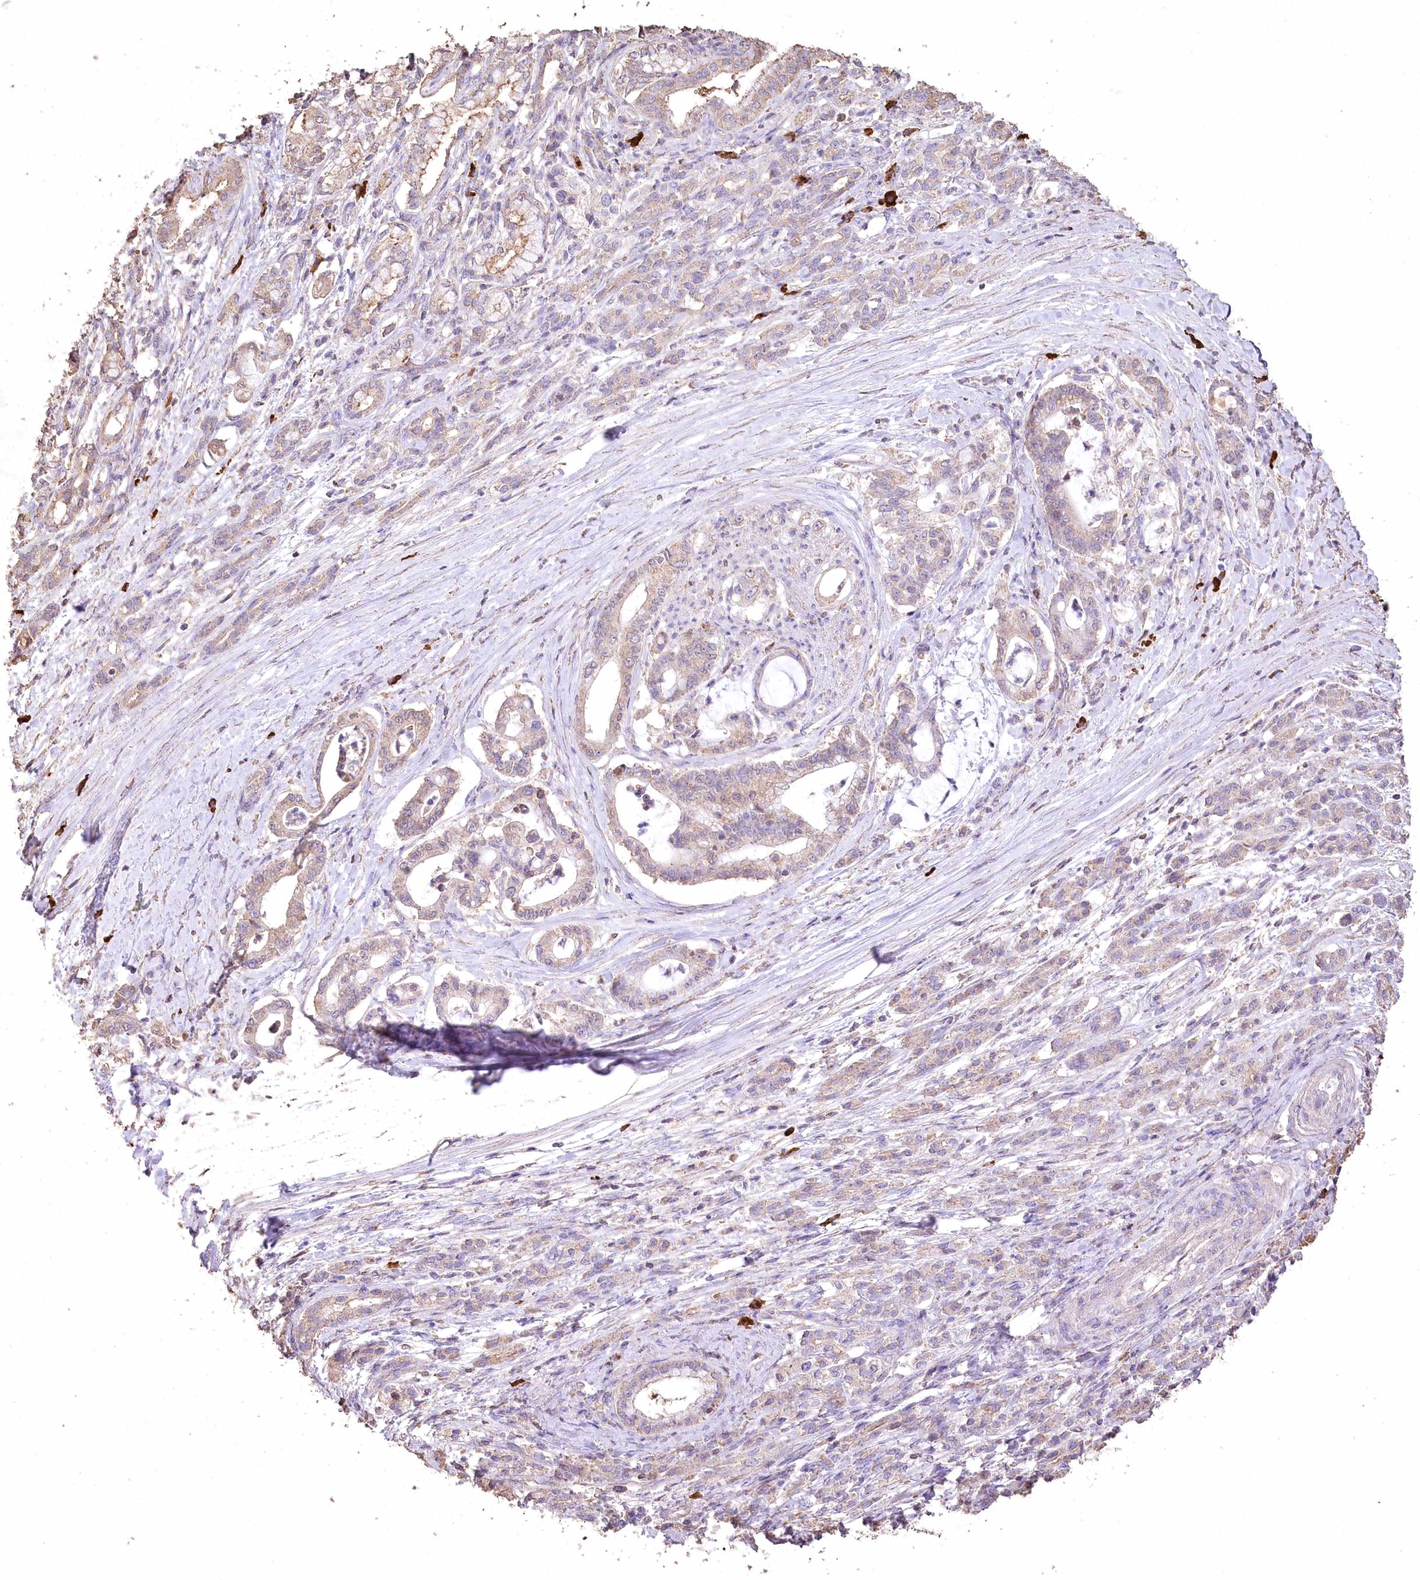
{"staining": {"intensity": "weak", "quantity": "25%-75%", "location": "cytoplasmic/membranous"}, "tissue": "pancreatic cancer", "cell_type": "Tumor cells", "image_type": "cancer", "snomed": [{"axis": "morphology", "description": "Adenocarcinoma, NOS"}, {"axis": "topography", "description": "Pancreas"}], "caption": "Human pancreatic adenocarcinoma stained for a protein (brown) exhibits weak cytoplasmic/membranous positive expression in about 25%-75% of tumor cells.", "gene": "IREB2", "patient": {"sex": "female", "age": 55}}